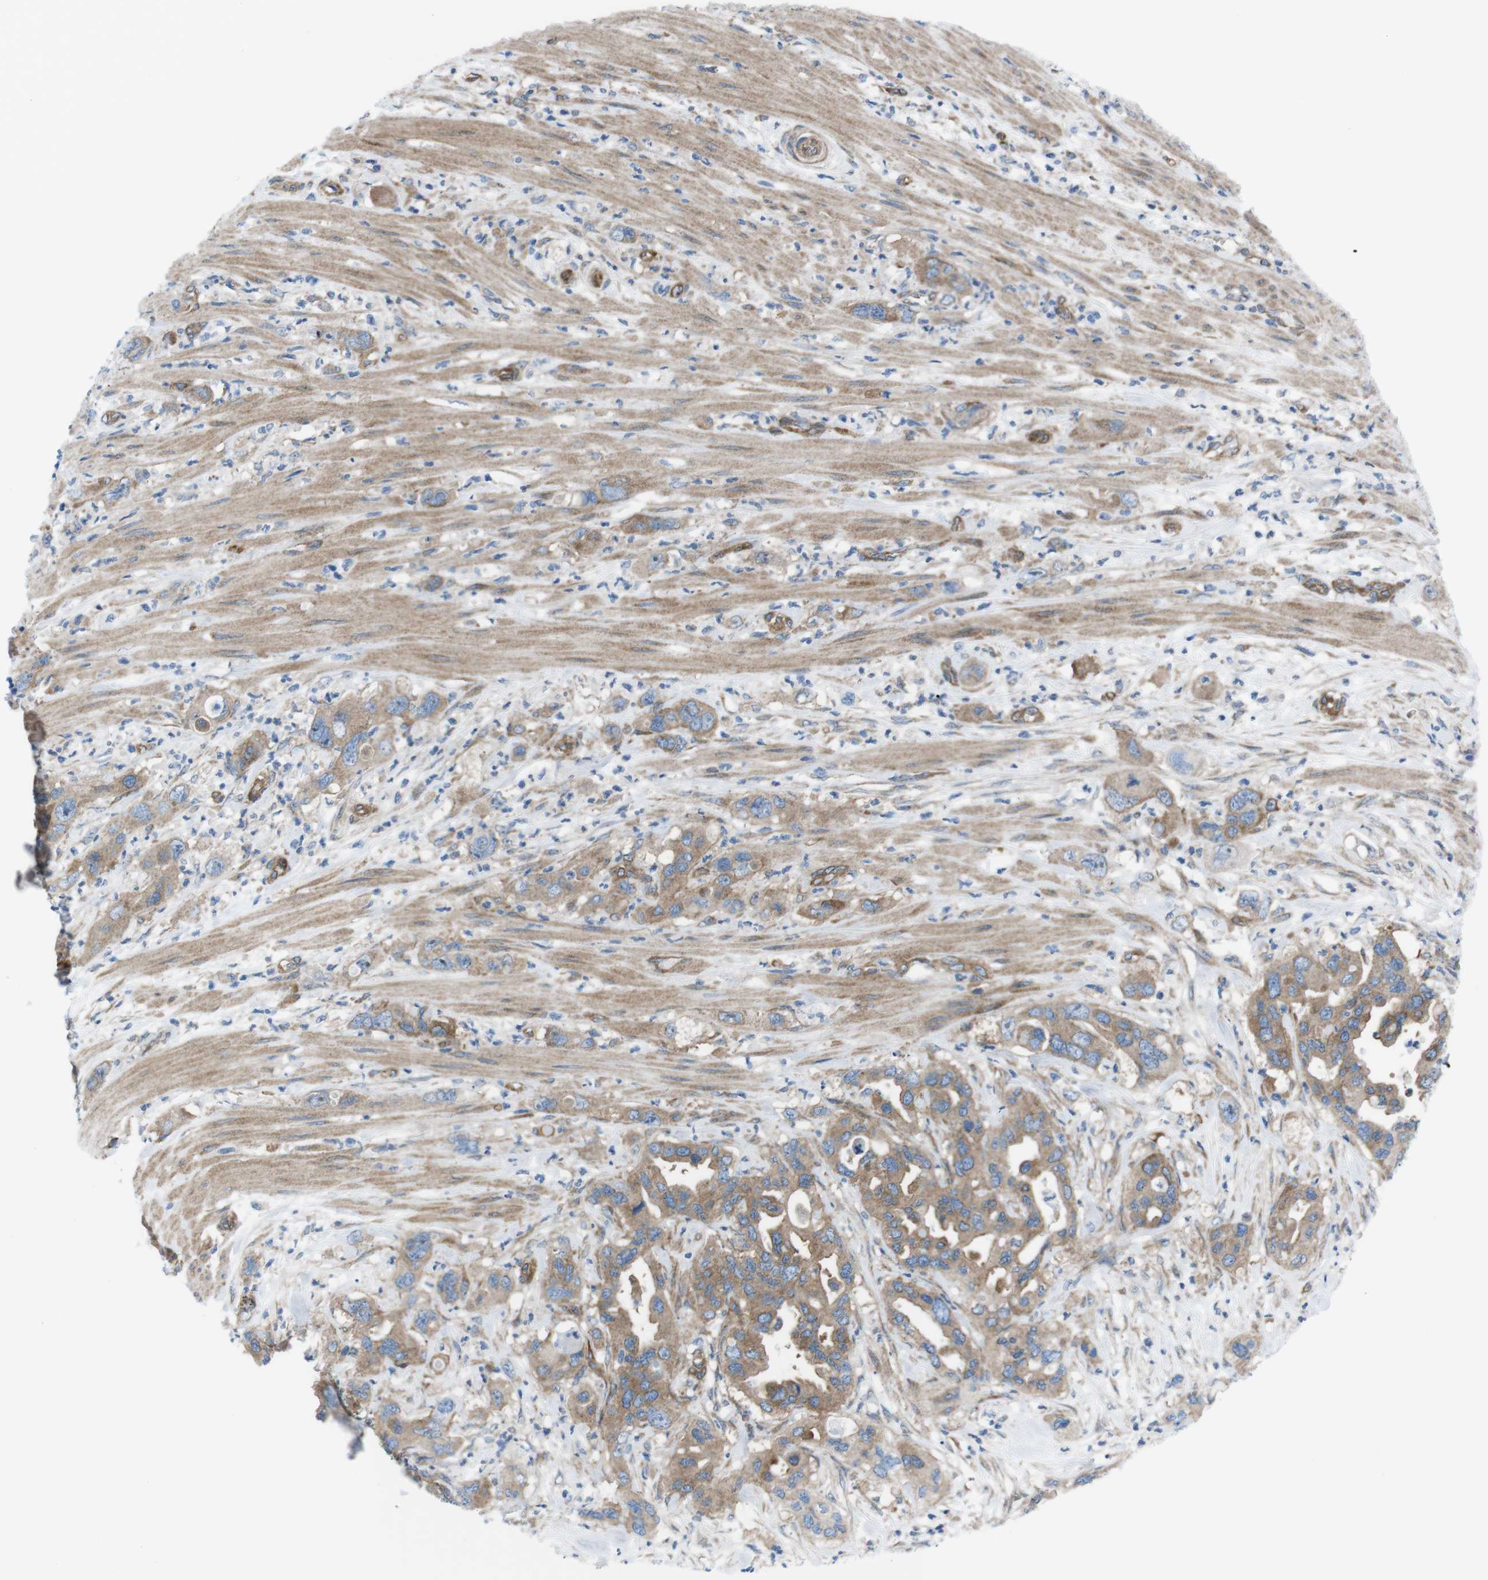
{"staining": {"intensity": "moderate", "quantity": ">75%", "location": "cytoplasmic/membranous"}, "tissue": "pancreatic cancer", "cell_type": "Tumor cells", "image_type": "cancer", "snomed": [{"axis": "morphology", "description": "Adenocarcinoma, NOS"}, {"axis": "topography", "description": "Pancreas"}], "caption": "This micrograph exhibits immunohistochemistry staining of pancreatic cancer (adenocarcinoma), with medium moderate cytoplasmic/membranous expression in about >75% of tumor cells.", "gene": "DIAPH2", "patient": {"sex": "female", "age": 71}}